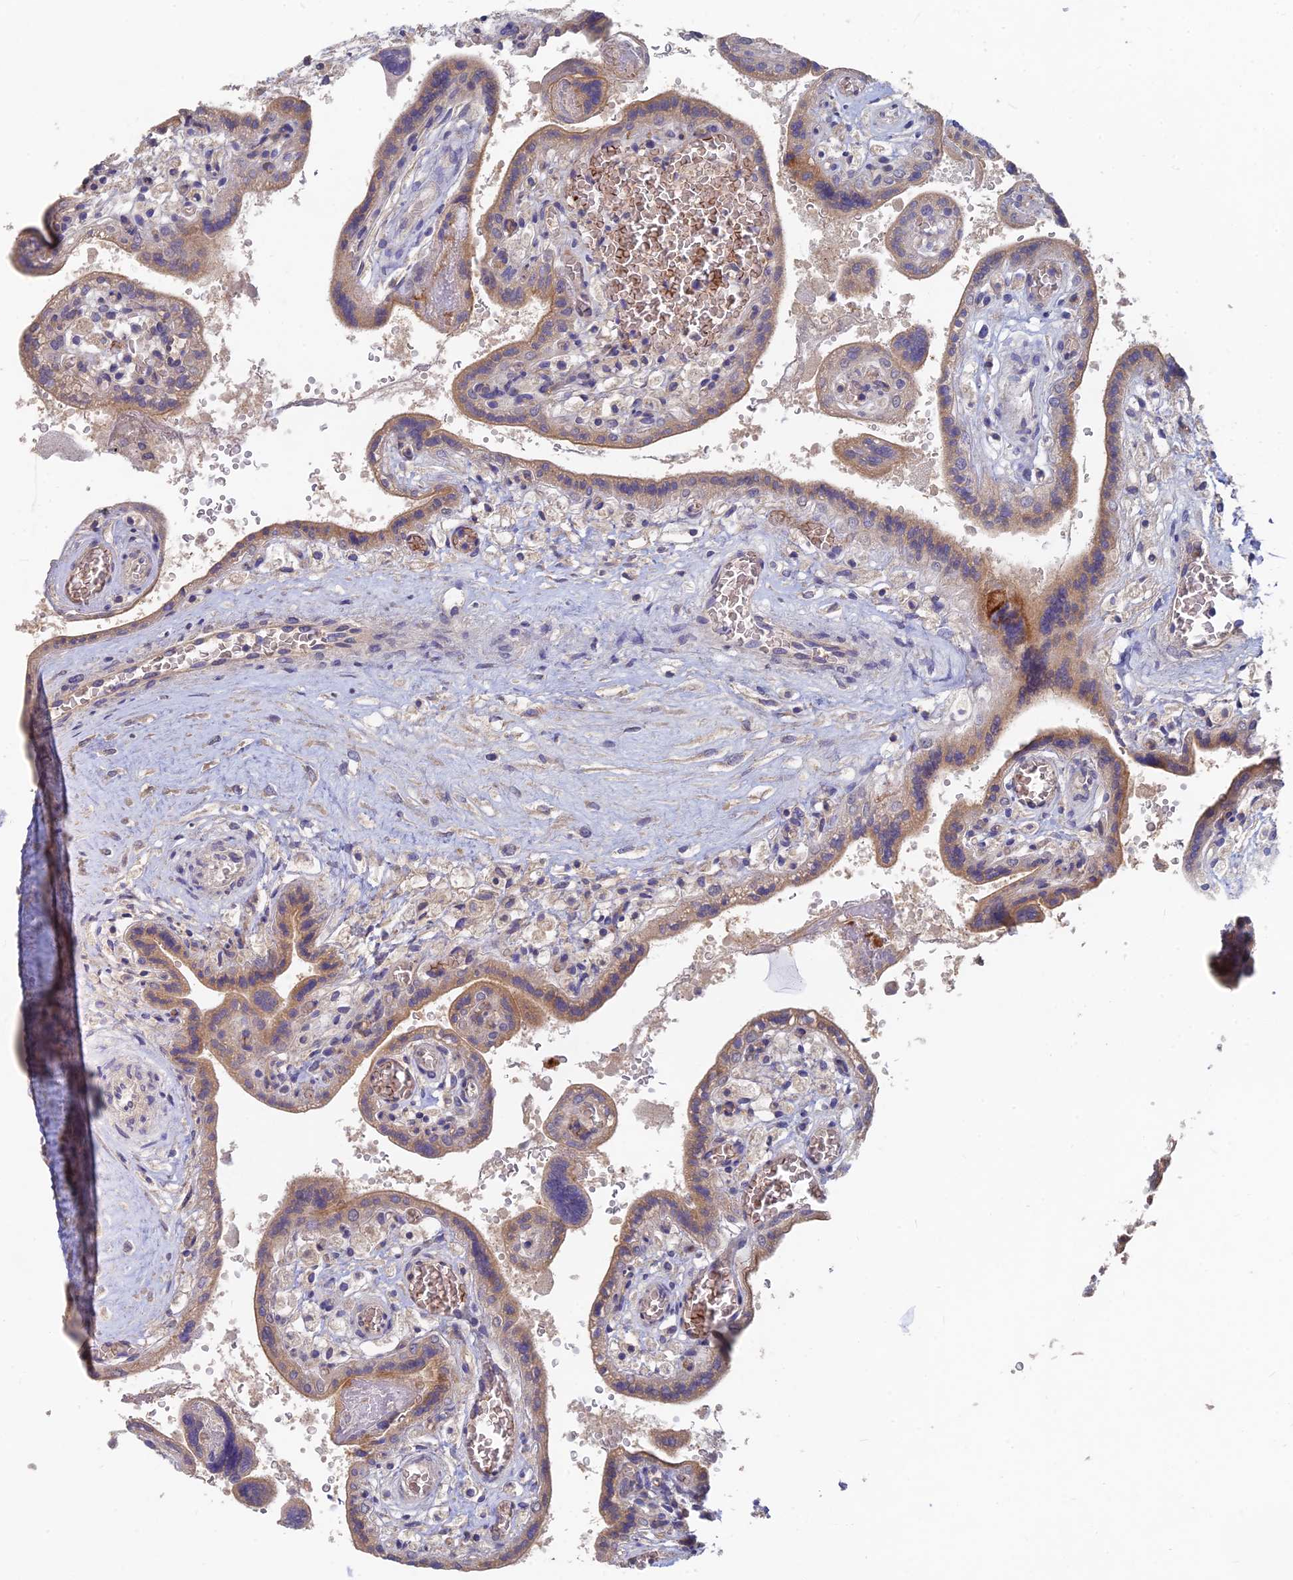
{"staining": {"intensity": "moderate", "quantity": ">75%", "location": "cytoplasmic/membranous"}, "tissue": "placenta", "cell_type": "Decidual cells", "image_type": "normal", "snomed": [{"axis": "morphology", "description": "Normal tissue, NOS"}, {"axis": "topography", "description": "Placenta"}], "caption": "The histopathology image reveals staining of benign placenta, revealing moderate cytoplasmic/membranous protein staining (brown color) within decidual cells. The protein is shown in brown color, while the nuclei are stained blue.", "gene": "ARRDC1", "patient": {"sex": "female", "age": 37}}